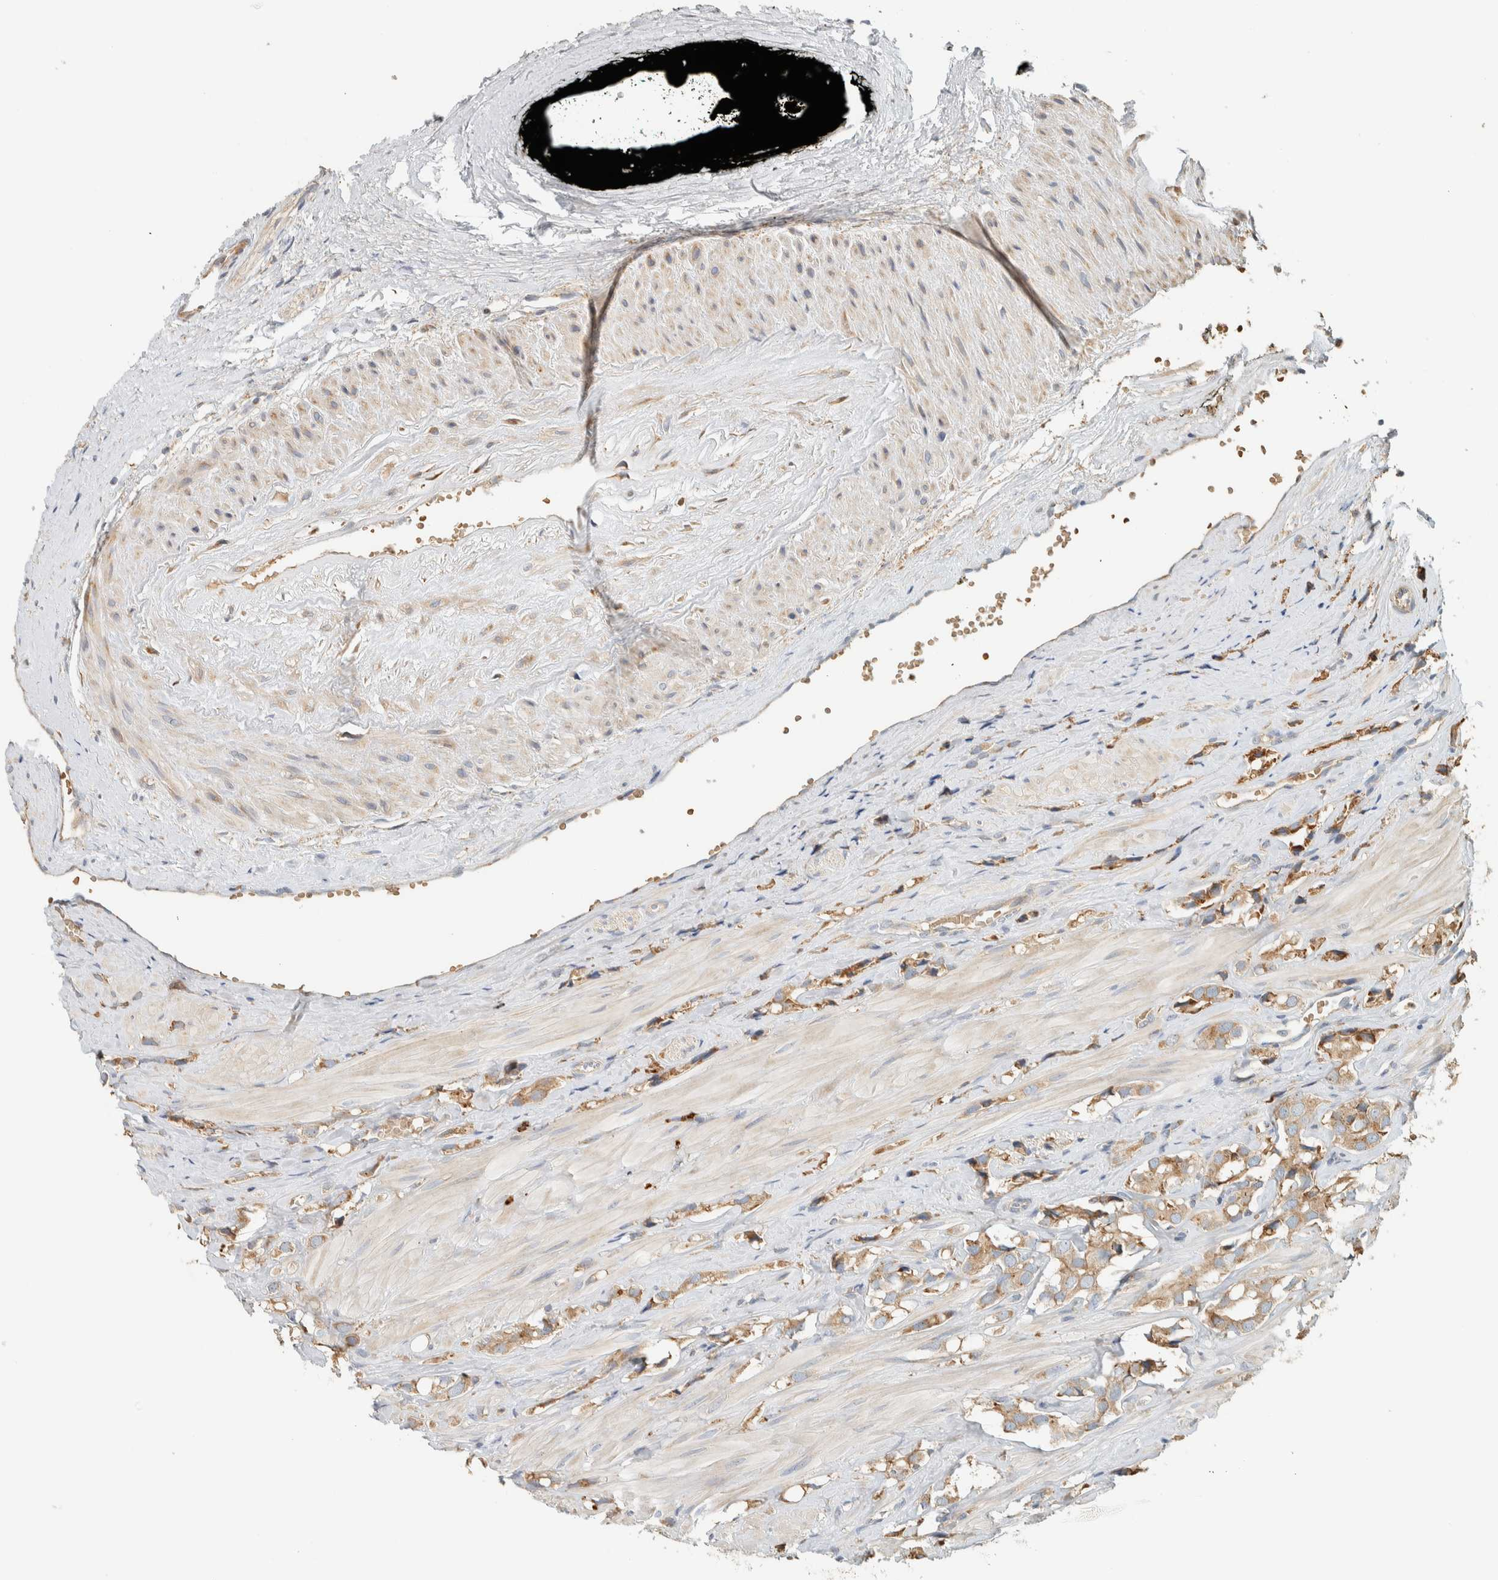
{"staining": {"intensity": "moderate", "quantity": ">75%", "location": "cytoplasmic/membranous"}, "tissue": "prostate cancer", "cell_type": "Tumor cells", "image_type": "cancer", "snomed": [{"axis": "morphology", "description": "Adenocarcinoma, High grade"}, {"axis": "topography", "description": "Prostate"}], "caption": "Immunohistochemical staining of prostate cancer (adenocarcinoma (high-grade)) reveals medium levels of moderate cytoplasmic/membranous expression in approximately >75% of tumor cells.", "gene": "RAB11FIP1", "patient": {"sex": "male", "age": 52}}